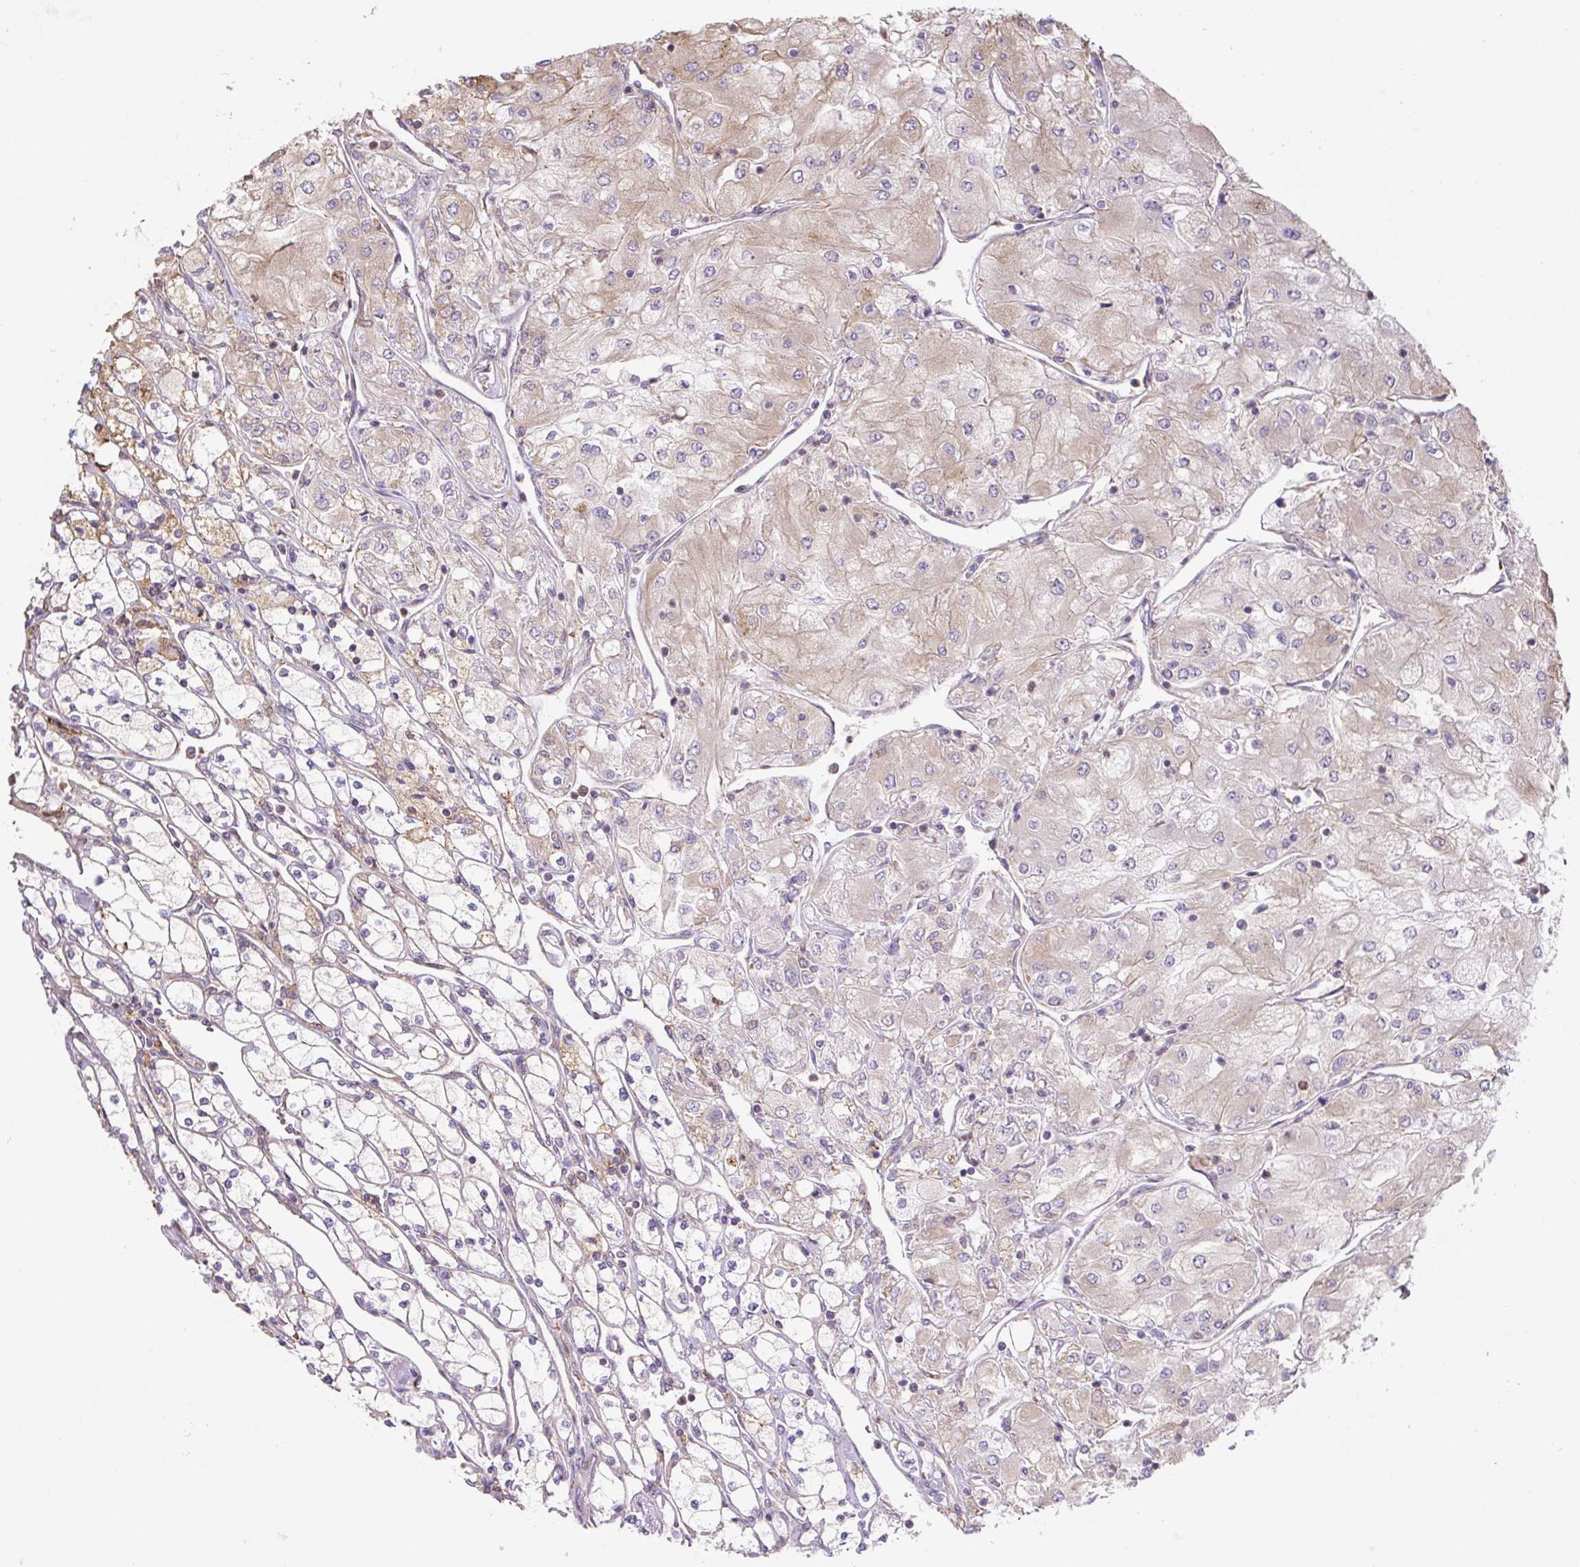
{"staining": {"intensity": "weak", "quantity": "25%-75%", "location": "cytoplasmic/membranous"}, "tissue": "renal cancer", "cell_type": "Tumor cells", "image_type": "cancer", "snomed": [{"axis": "morphology", "description": "Adenocarcinoma, NOS"}, {"axis": "topography", "description": "Kidney"}], "caption": "A low amount of weak cytoplasmic/membranous expression is appreciated in about 25%-75% of tumor cells in adenocarcinoma (renal) tissue. (IHC, brightfield microscopy, high magnification).", "gene": "RASA1", "patient": {"sex": "male", "age": 80}}